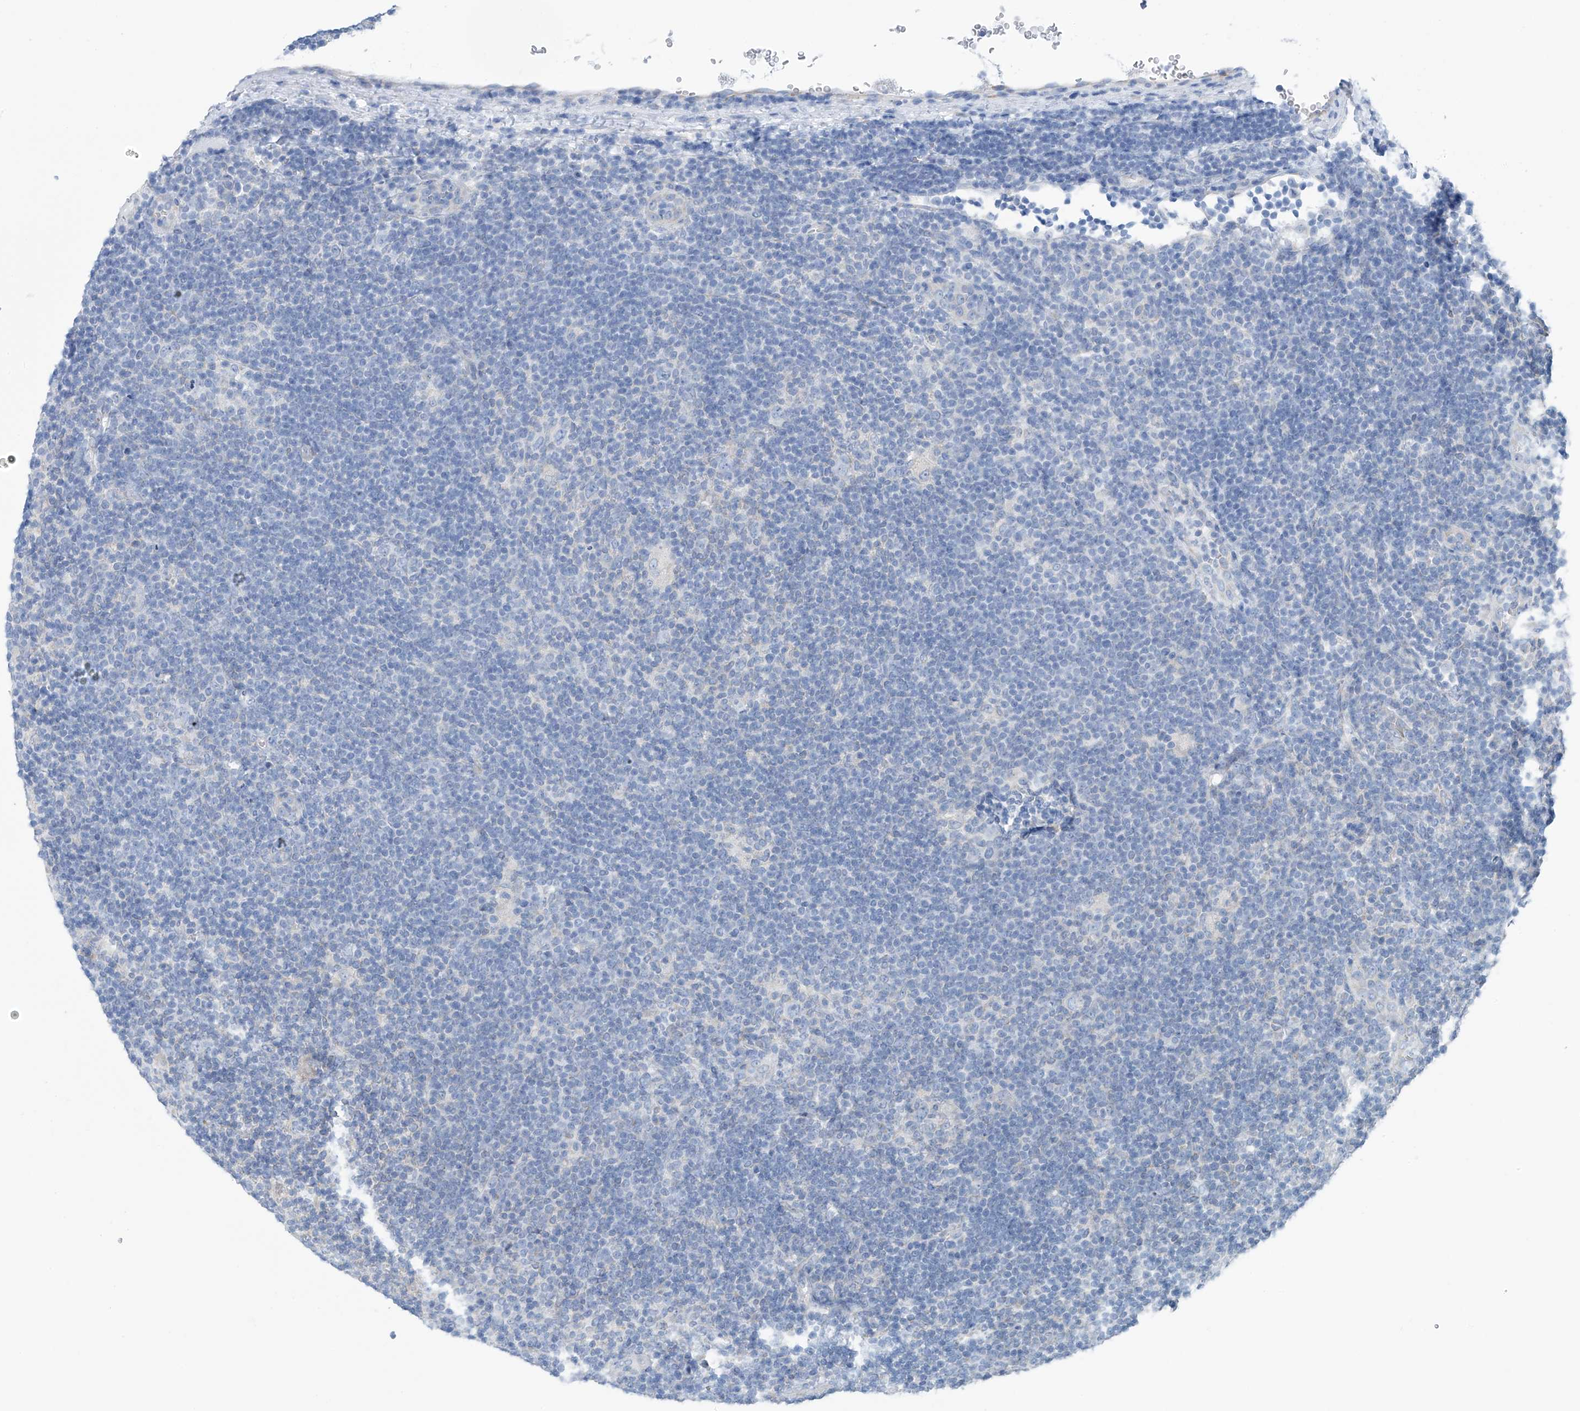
{"staining": {"intensity": "negative", "quantity": "none", "location": "none"}, "tissue": "lymphoma", "cell_type": "Tumor cells", "image_type": "cancer", "snomed": [{"axis": "morphology", "description": "Hodgkin's disease, NOS"}, {"axis": "topography", "description": "Lymph node"}], "caption": "The micrograph displays no significant expression in tumor cells of Hodgkin's disease.", "gene": "RCN2", "patient": {"sex": "female", "age": 57}}